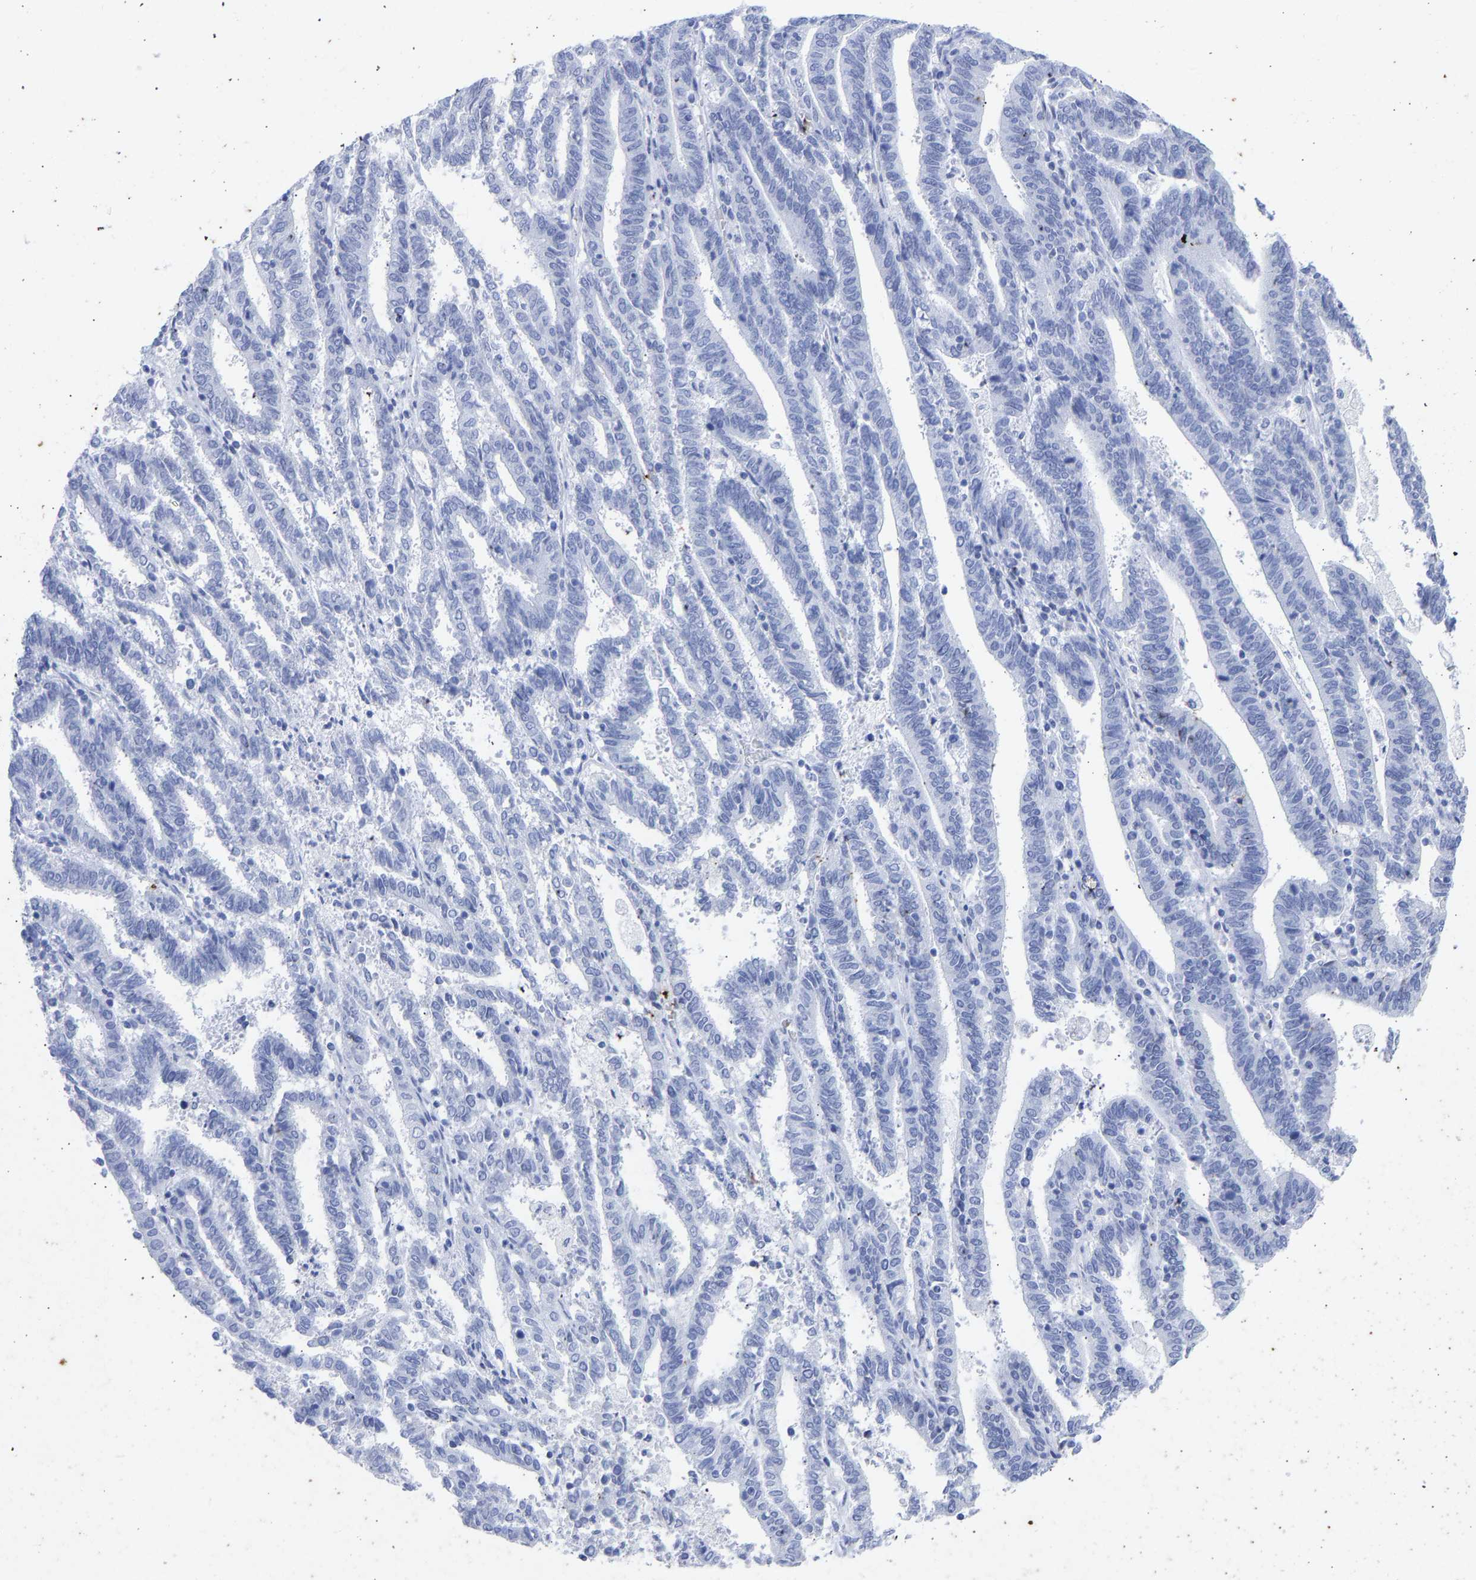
{"staining": {"intensity": "negative", "quantity": "none", "location": "none"}, "tissue": "endometrial cancer", "cell_type": "Tumor cells", "image_type": "cancer", "snomed": [{"axis": "morphology", "description": "Adenocarcinoma, NOS"}, {"axis": "topography", "description": "Uterus"}], "caption": "This image is of adenocarcinoma (endometrial) stained with immunohistochemistry (IHC) to label a protein in brown with the nuclei are counter-stained blue. There is no positivity in tumor cells. The staining is performed using DAB brown chromogen with nuclei counter-stained in using hematoxylin.", "gene": "KRT1", "patient": {"sex": "female", "age": 83}}